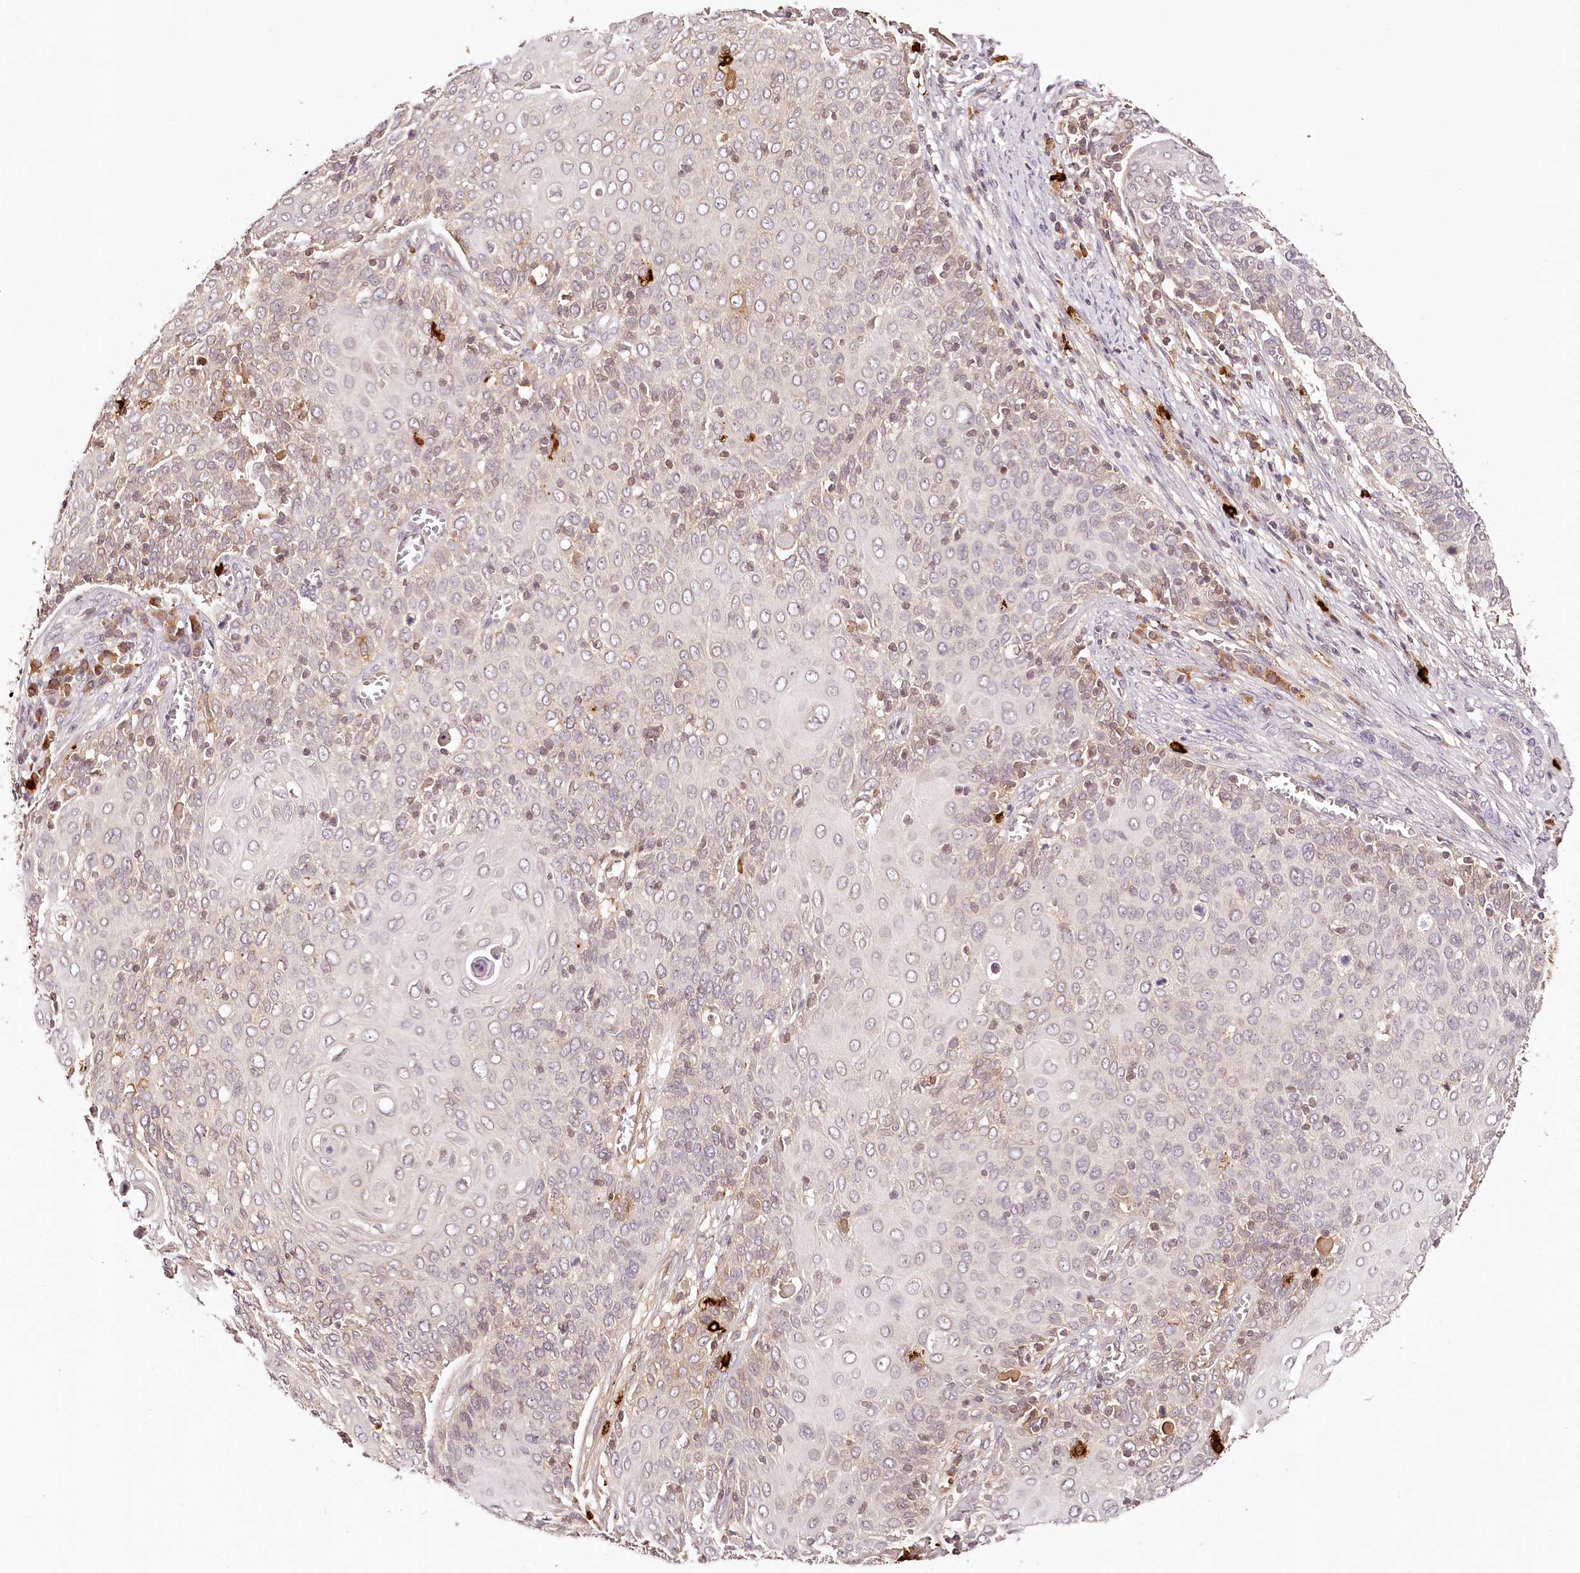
{"staining": {"intensity": "negative", "quantity": "none", "location": "none"}, "tissue": "cervical cancer", "cell_type": "Tumor cells", "image_type": "cancer", "snomed": [{"axis": "morphology", "description": "Squamous cell carcinoma, NOS"}, {"axis": "topography", "description": "Cervix"}], "caption": "IHC image of squamous cell carcinoma (cervical) stained for a protein (brown), which shows no staining in tumor cells.", "gene": "SYNGR1", "patient": {"sex": "female", "age": 39}}